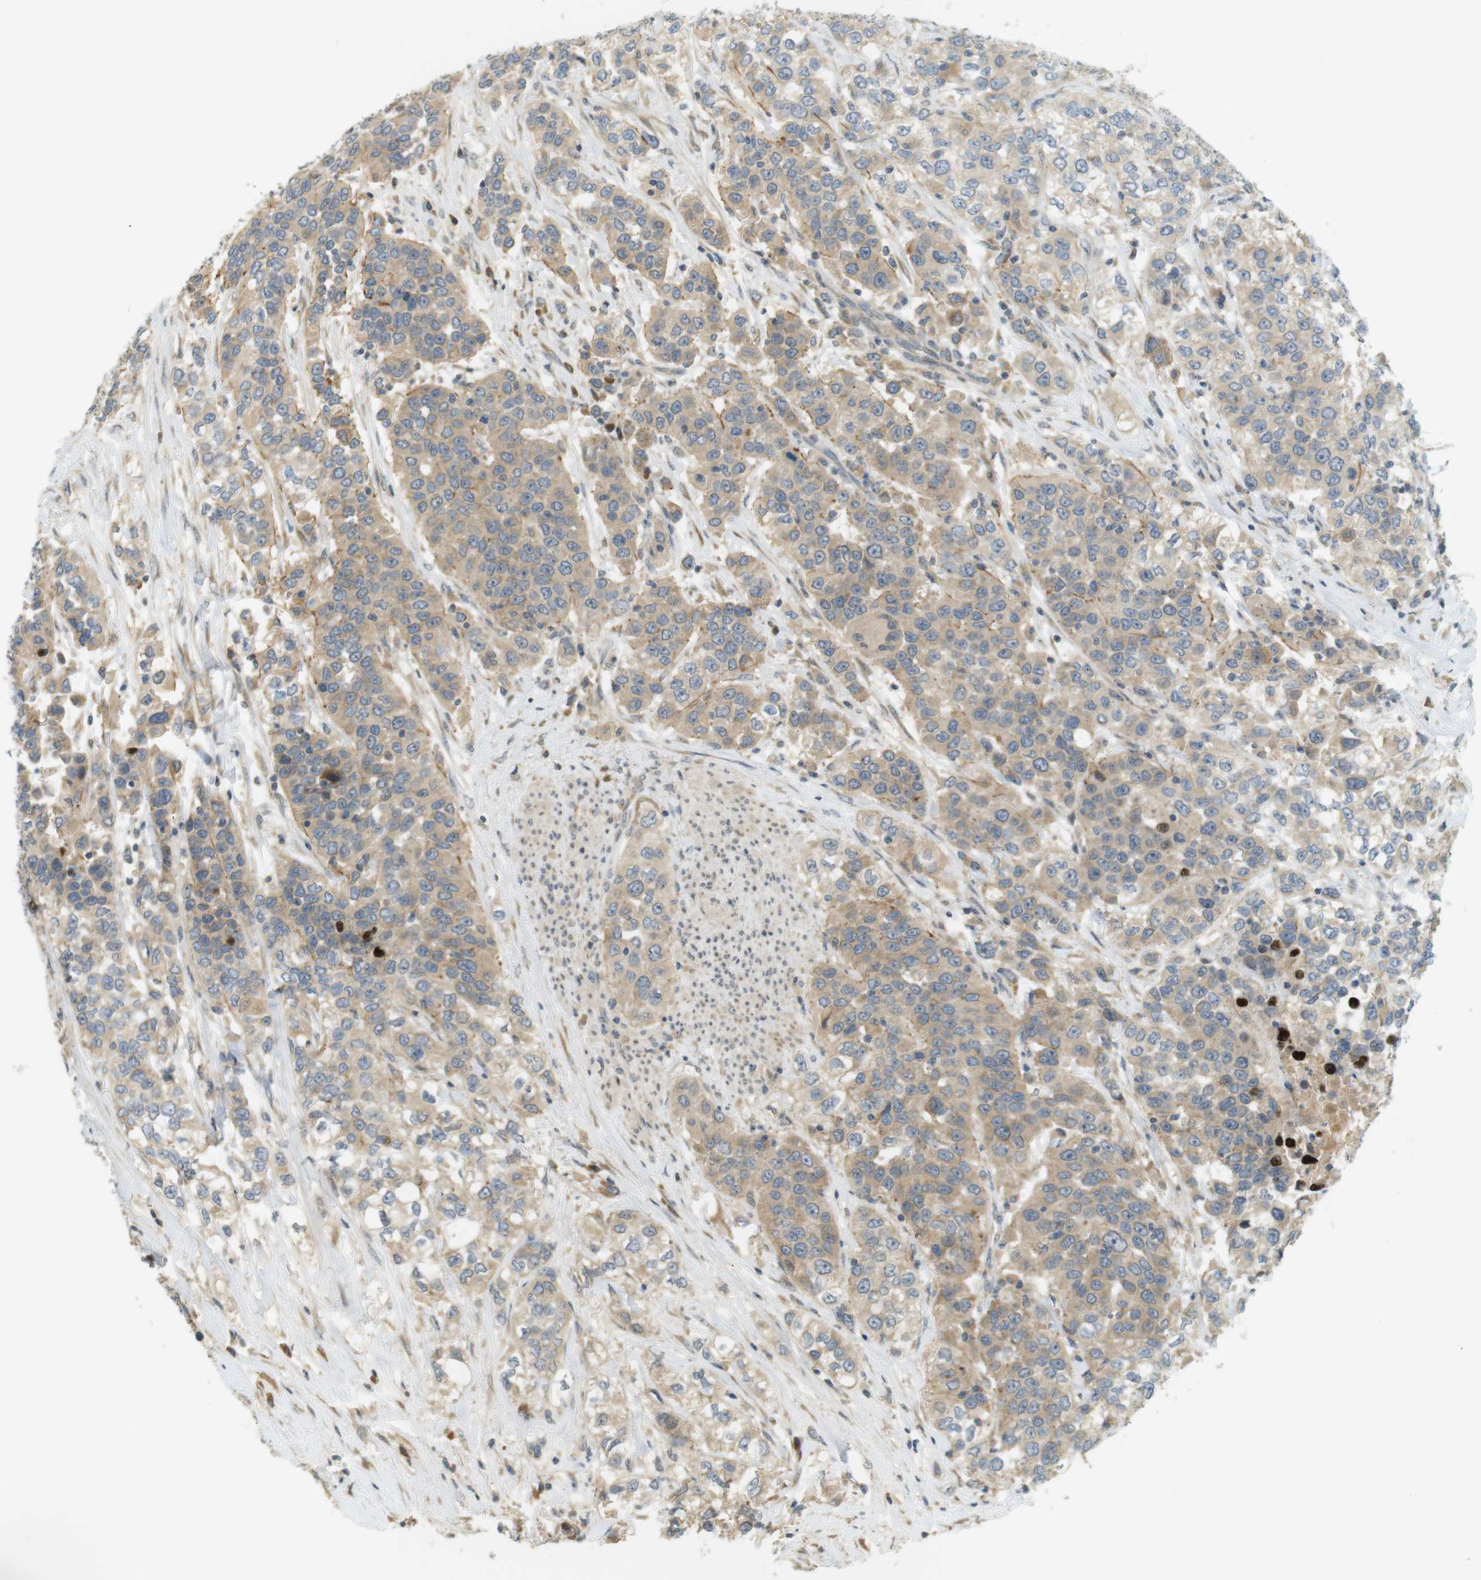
{"staining": {"intensity": "weak", "quantity": ">75%", "location": "cytoplasmic/membranous"}, "tissue": "urothelial cancer", "cell_type": "Tumor cells", "image_type": "cancer", "snomed": [{"axis": "morphology", "description": "Urothelial carcinoma, High grade"}, {"axis": "topography", "description": "Urinary bladder"}], "caption": "Human high-grade urothelial carcinoma stained with a protein marker exhibits weak staining in tumor cells.", "gene": "CLRN3", "patient": {"sex": "female", "age": 80}}